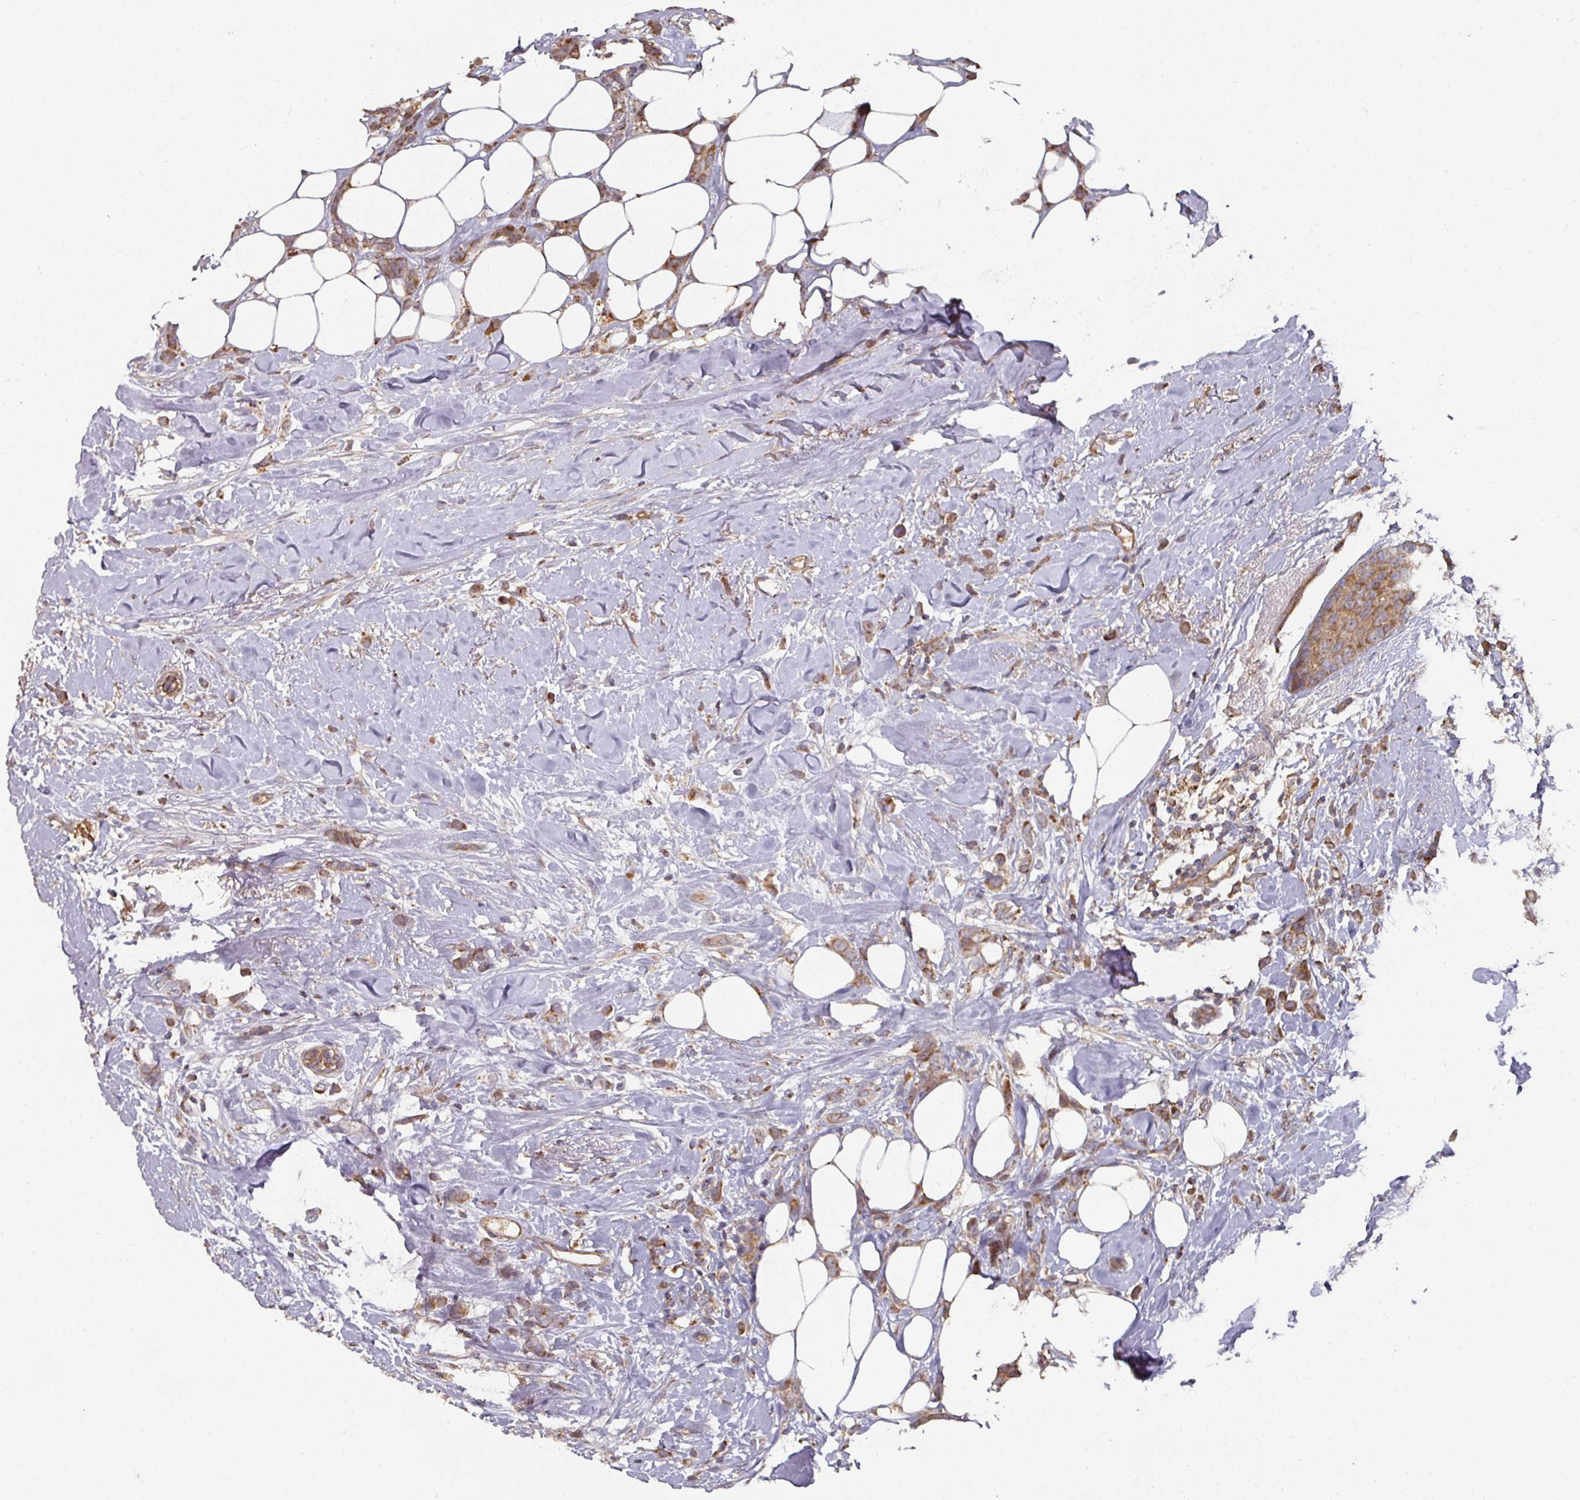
{"staining": {"intensity": "moderate", "quantity": ">75%", "location": "cytoplasmic/membranous"}, "tissue": "breast cancer", "cell_type": "Tumor cells", "image_type": "cancer", "snomed": [{"axis": "morphology", "description": "Duct carcinoma"}, {"axis": "topography", "description": "Breast"}], "caption": "A photomicrograph of human breast cancer stained for a protein reveals moderate cytoplasmic/membranous brown staining in tumor cells.", "gene": "DNAJC7", "patient": {"sex": "female", "age": 80}}